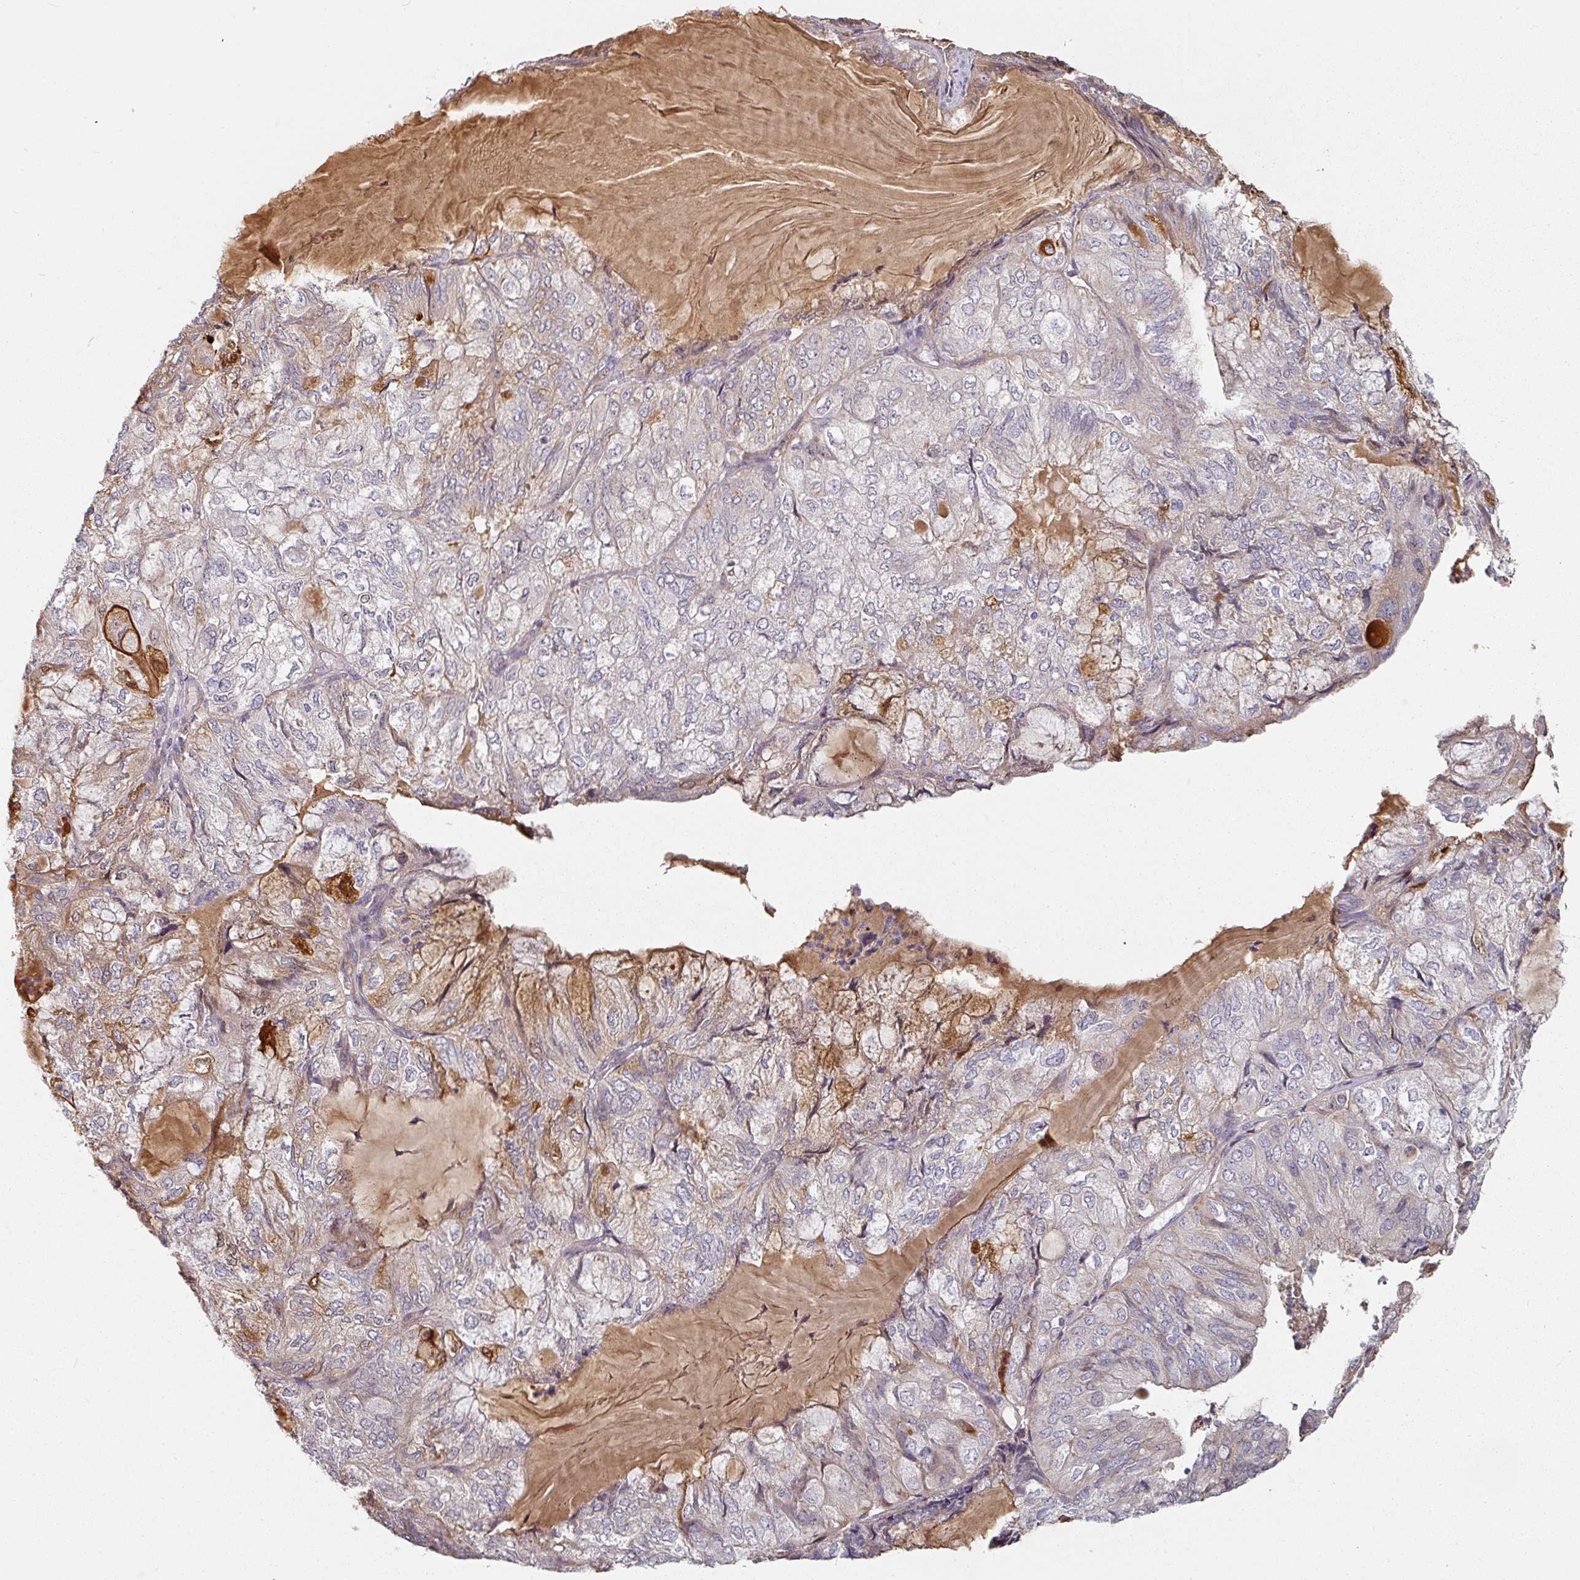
{"staining": {"intensity": "negative", "quantity": "none", "location": "none"}, "tissue": "endometrial cancer", "cell_type": "Tumor cells", "image_type": "cancer", "snomed": [{"axis": "morphology", "description": "Adenocarcinoma, NOS"}, {"axis": "topography", "description": "Endometrium"}], "caption": "Endometrial cancer (adenocarcinoma) was stained to show a protein in brown. There is no significant positivity in tumor cells.", "gene": "CEP78", "patient": {"sex": "female", "age": 81}}